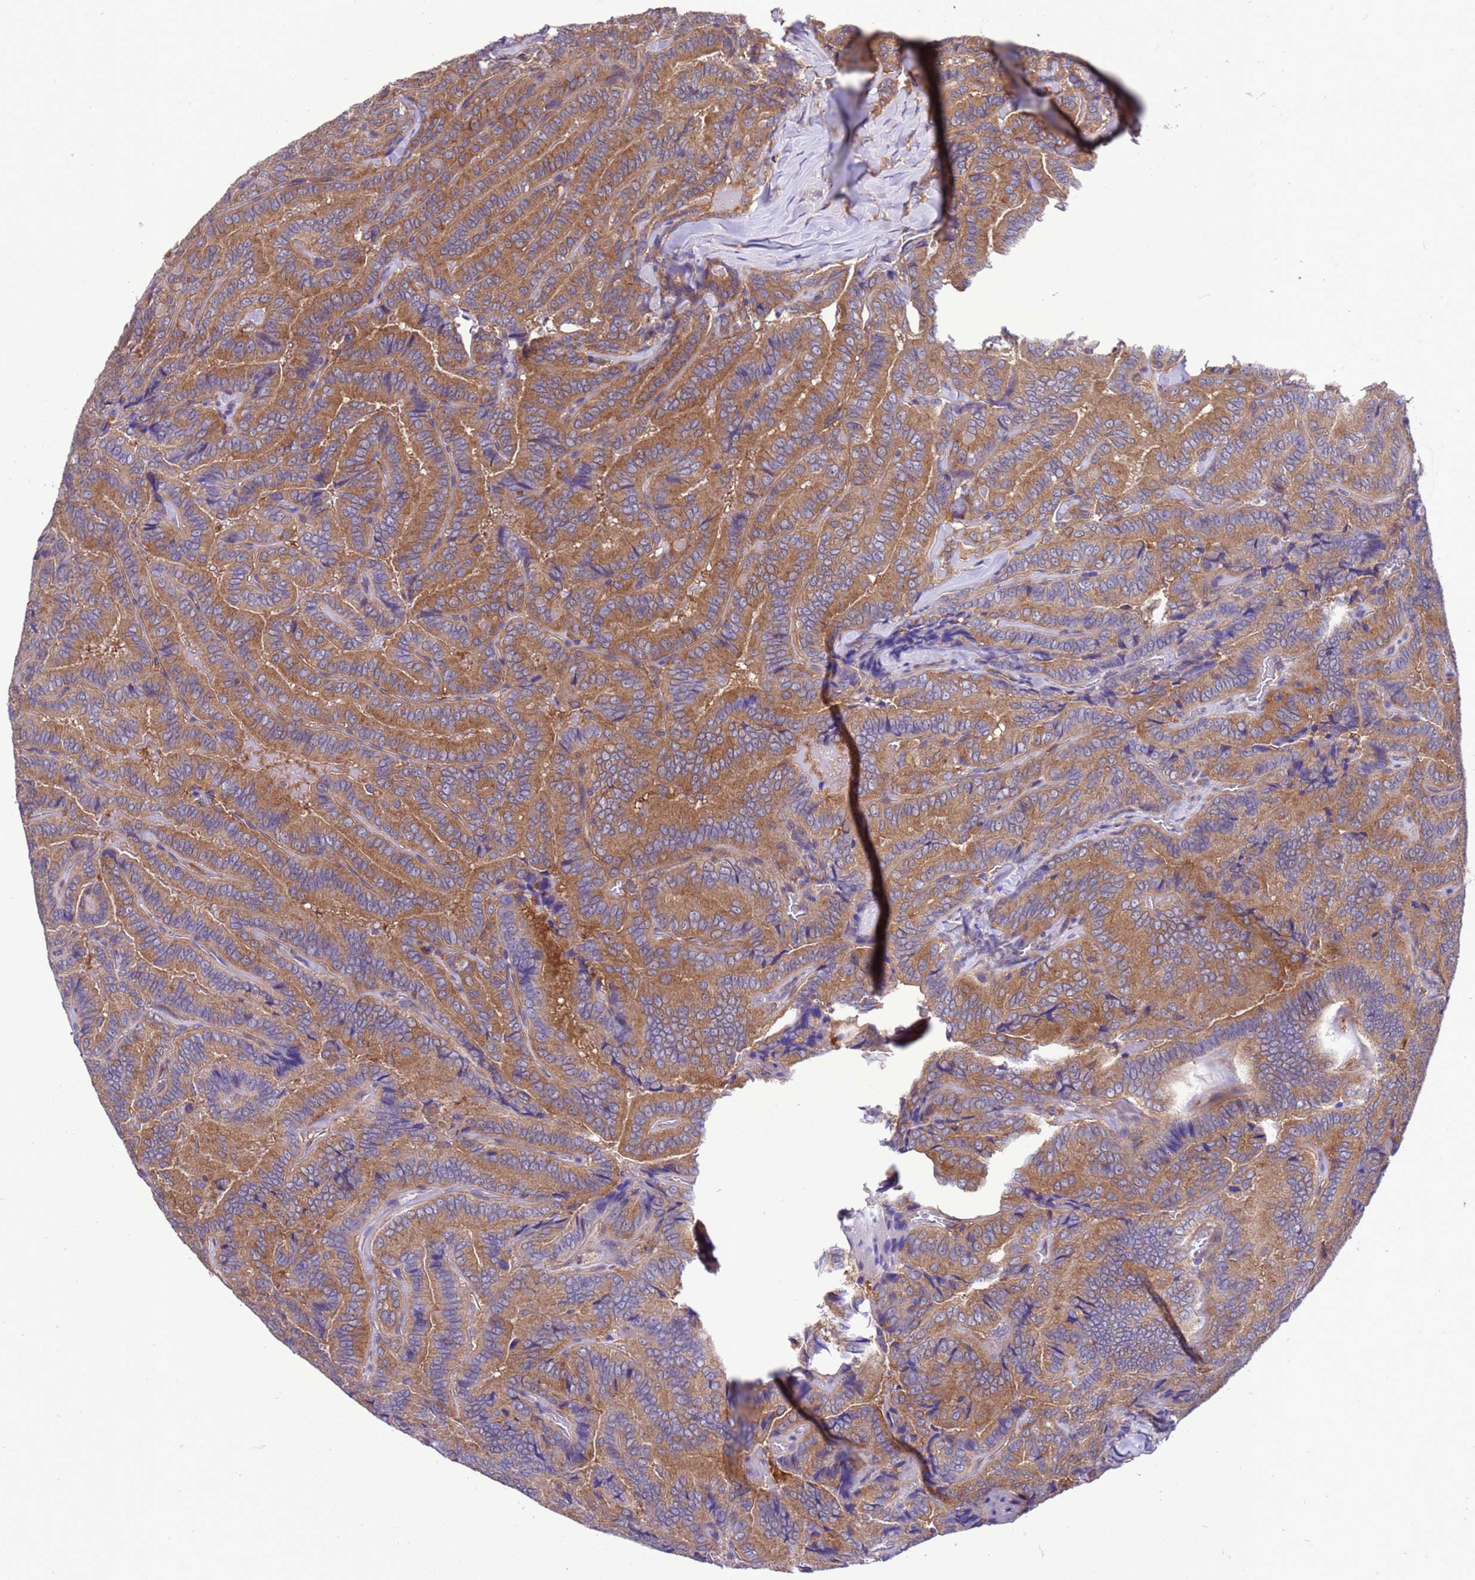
{"staining": {"intensity": "moderate", "quantity": ">75%", "location": "cytoplasmic/membranous"}, "tissue": "thyroid cancer", "cell_type": "Tumor cells", "image_type": "cancer", "snomed": [{"axis": "morphology", "description": "Papillary adenocarcinoma, NOS"}, {"axis": "topography", "description": "Thyroid gland"}], "caption": "Thyroid cancer tissue demonstrates moderate cytoplasmic/membranous positivity in approximately >75% of tumor cells", "gene": "RABEP2", "patient": {"sex": "male", "age": 61}}